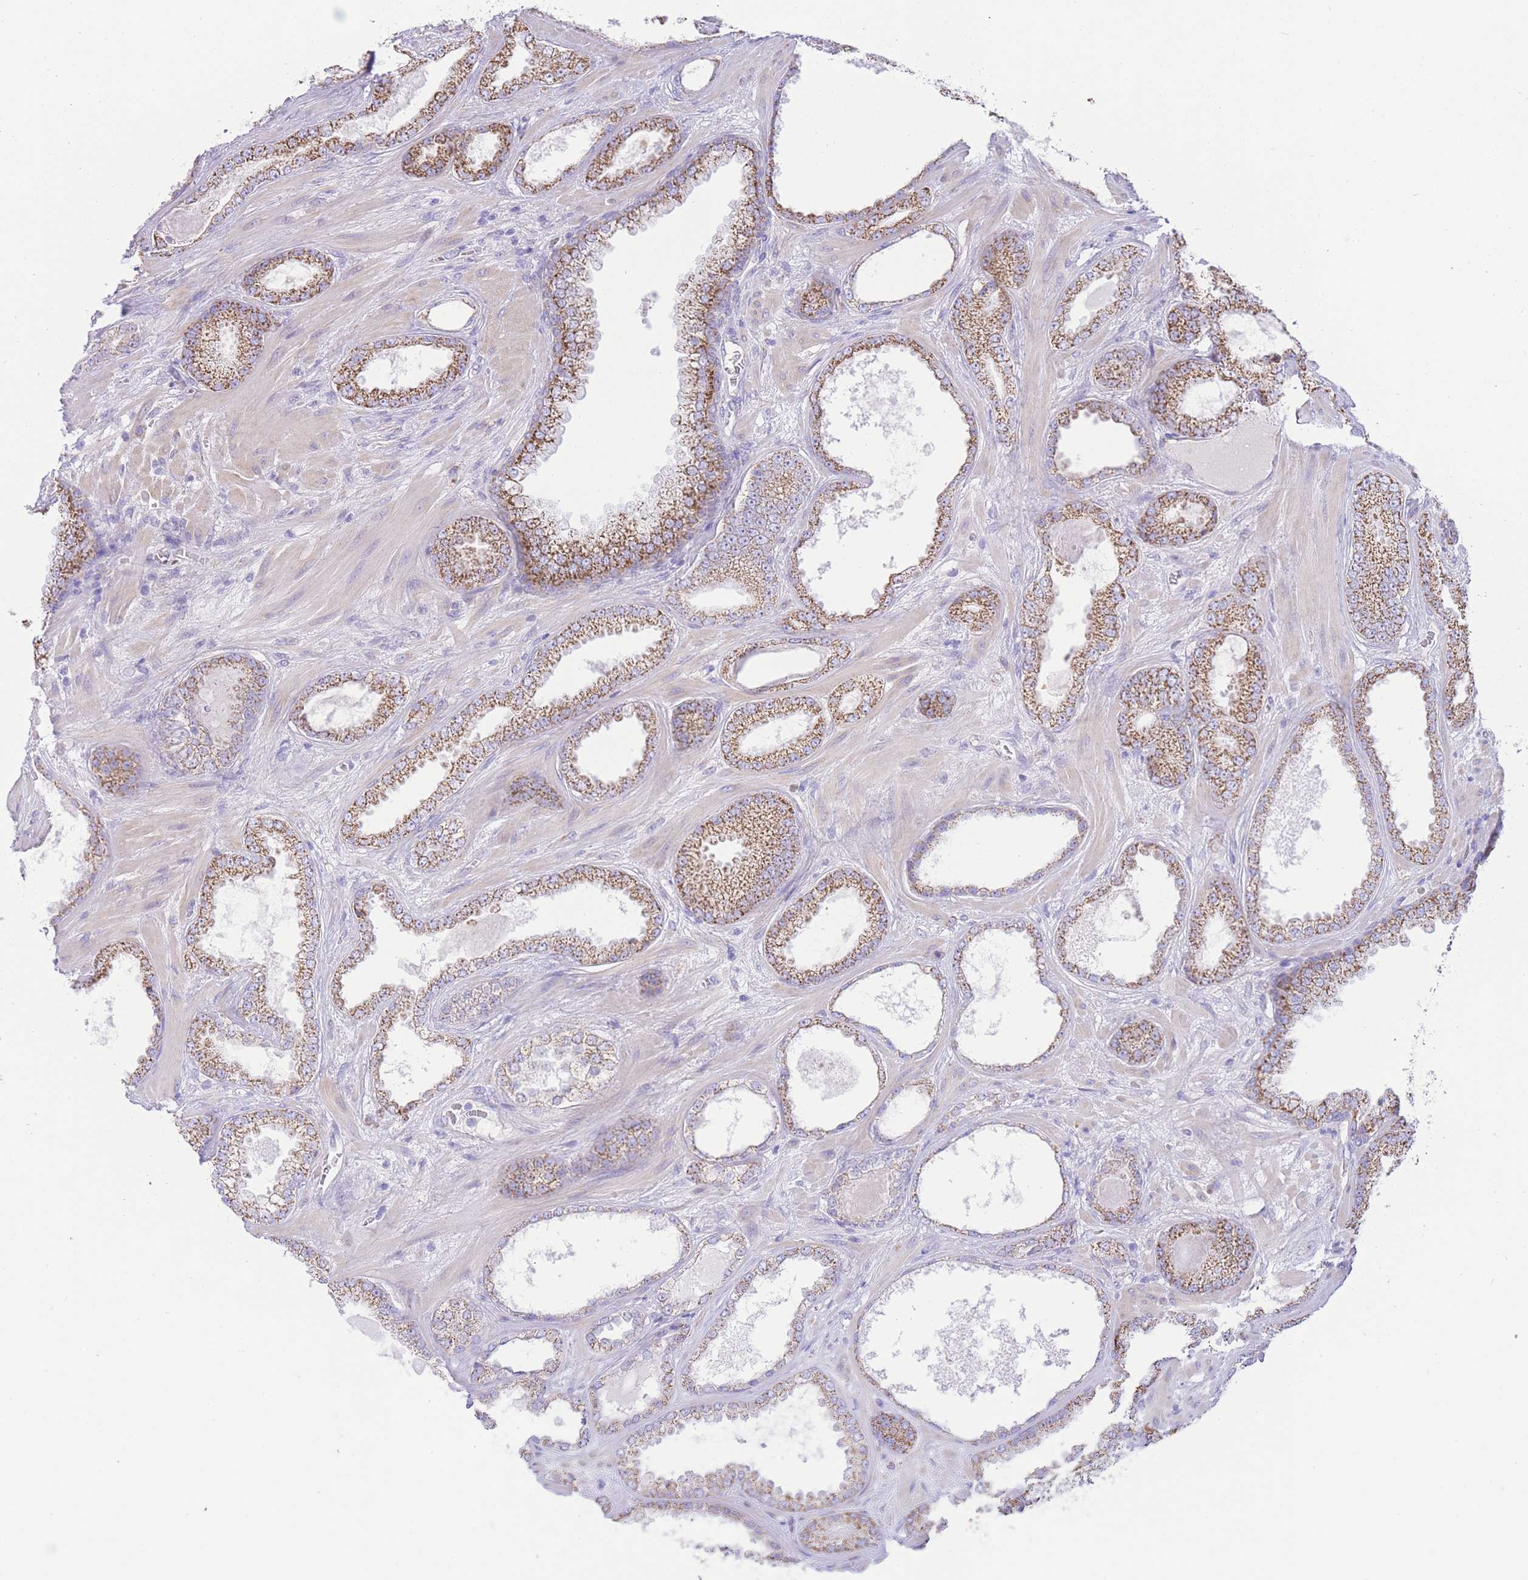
{"staining": {"intensity": "moderate", "quantity": ">75%", "location": "cytoplasmic/membranous"}, "tissue": "prostate cancer", "cell_type": "Tumor cells", "image_type": "cancer", "snomed": [{"axis": "morphology", "description": "Adenocarcinoma, Low grade"}, {"axis": "topography", "description": "Prostate"}], "caption": "High-power microscopy captured an immunohistochemistry (IHC) image of prostate low-grade adenocarcinoma, revealing moderate cytoplasmic/membranous expression in about >75% of tumor cells.", "gene": "ACSM4", "patient": {"sex": "male", "age": 57}}